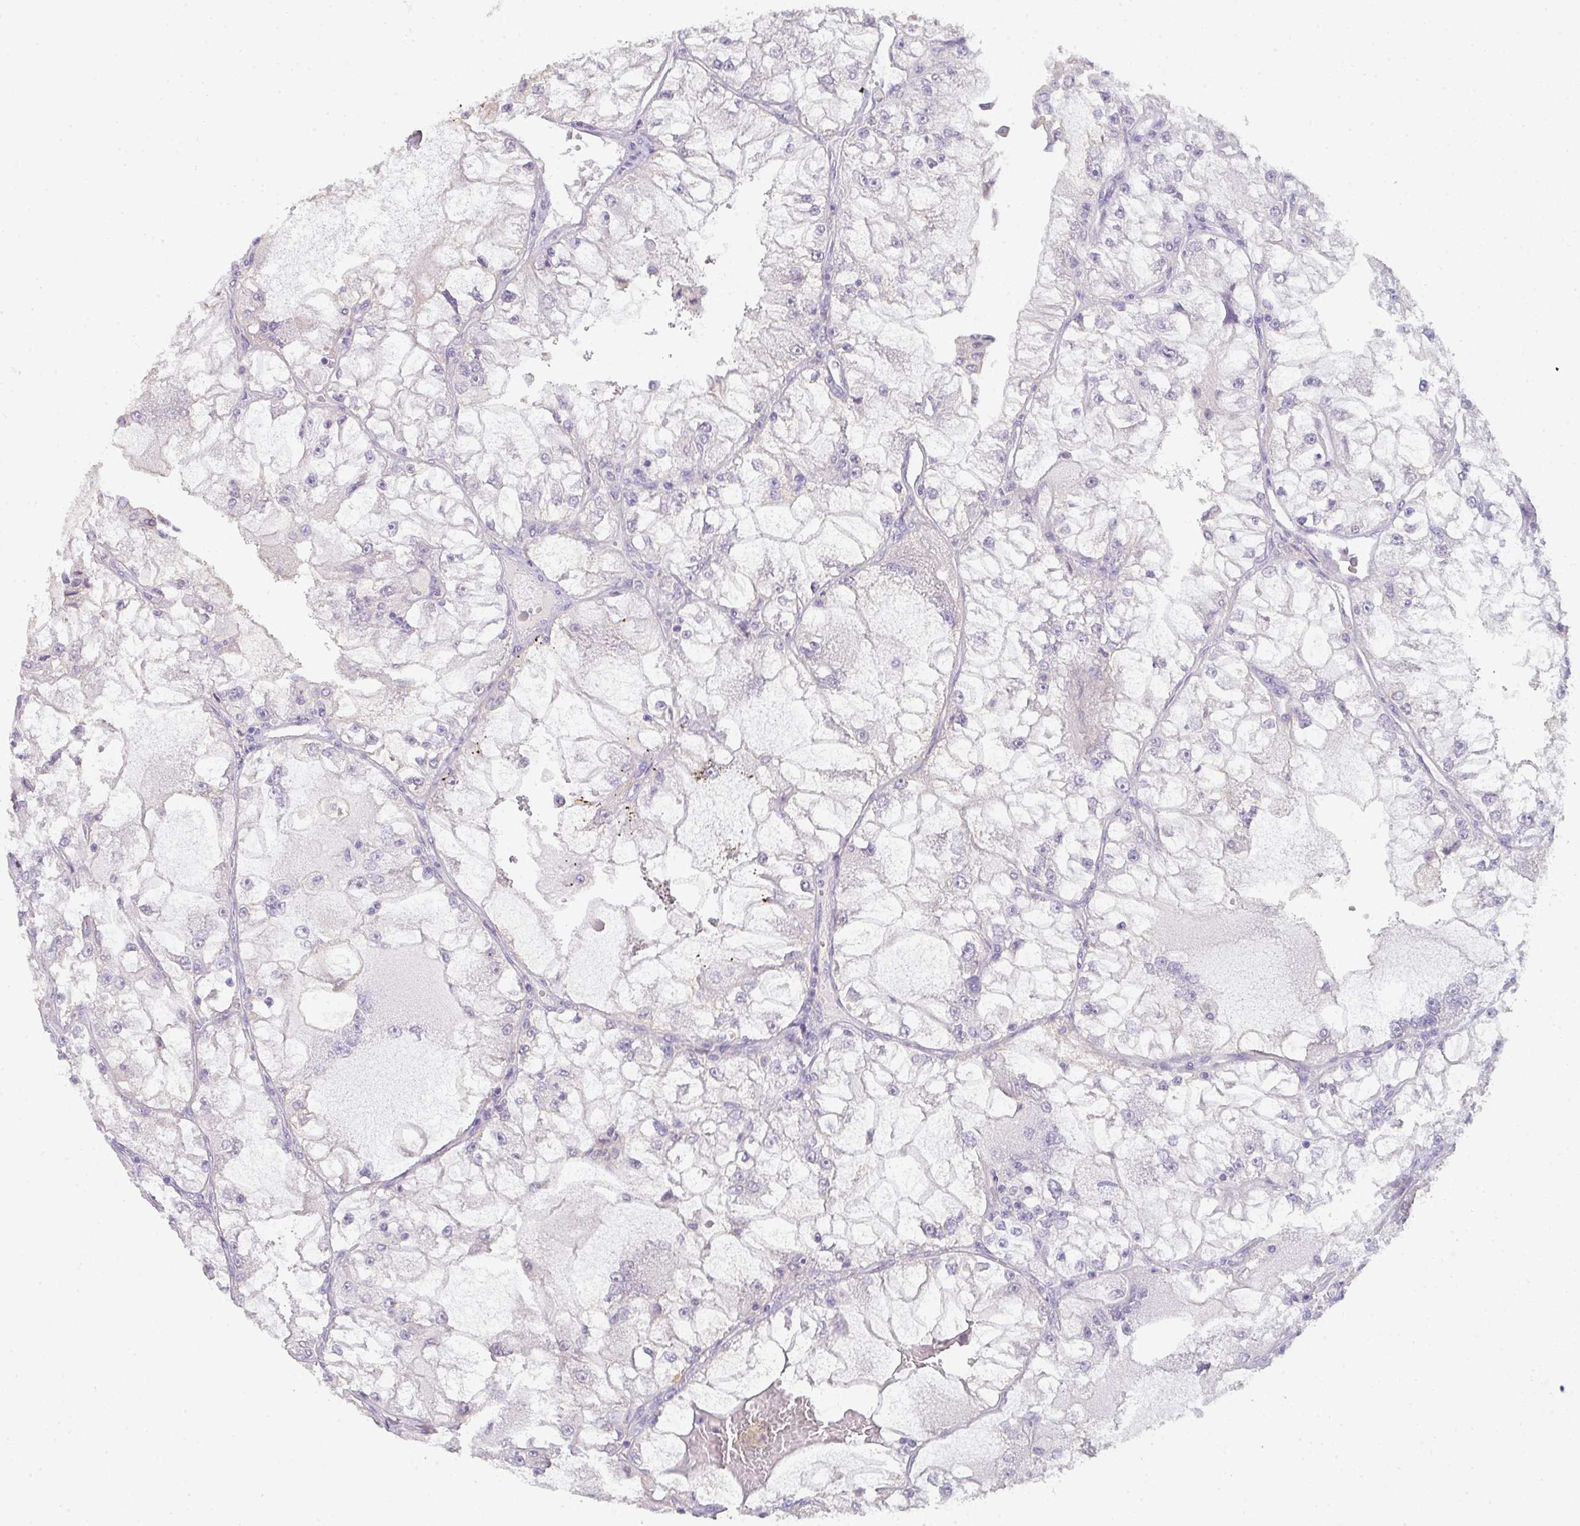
{"staining": {"intensity": "negative", "quantity": "none", "location": "none"}, "tissue": "renal cancer", "cell_type": "Tumor cells", "image_type": "cancer", "snomed": [{"axis": "morphology", "description": "Adenocarcinoma, NOS"}, {"axis": "topography", "description": "Kidney"}], "caption": "An image of human adenocarcinoma (renal) is negative for staining in tumor cells.", "gene": "C1QTNF8", "patient": {"sex": "female", "age": 72}}